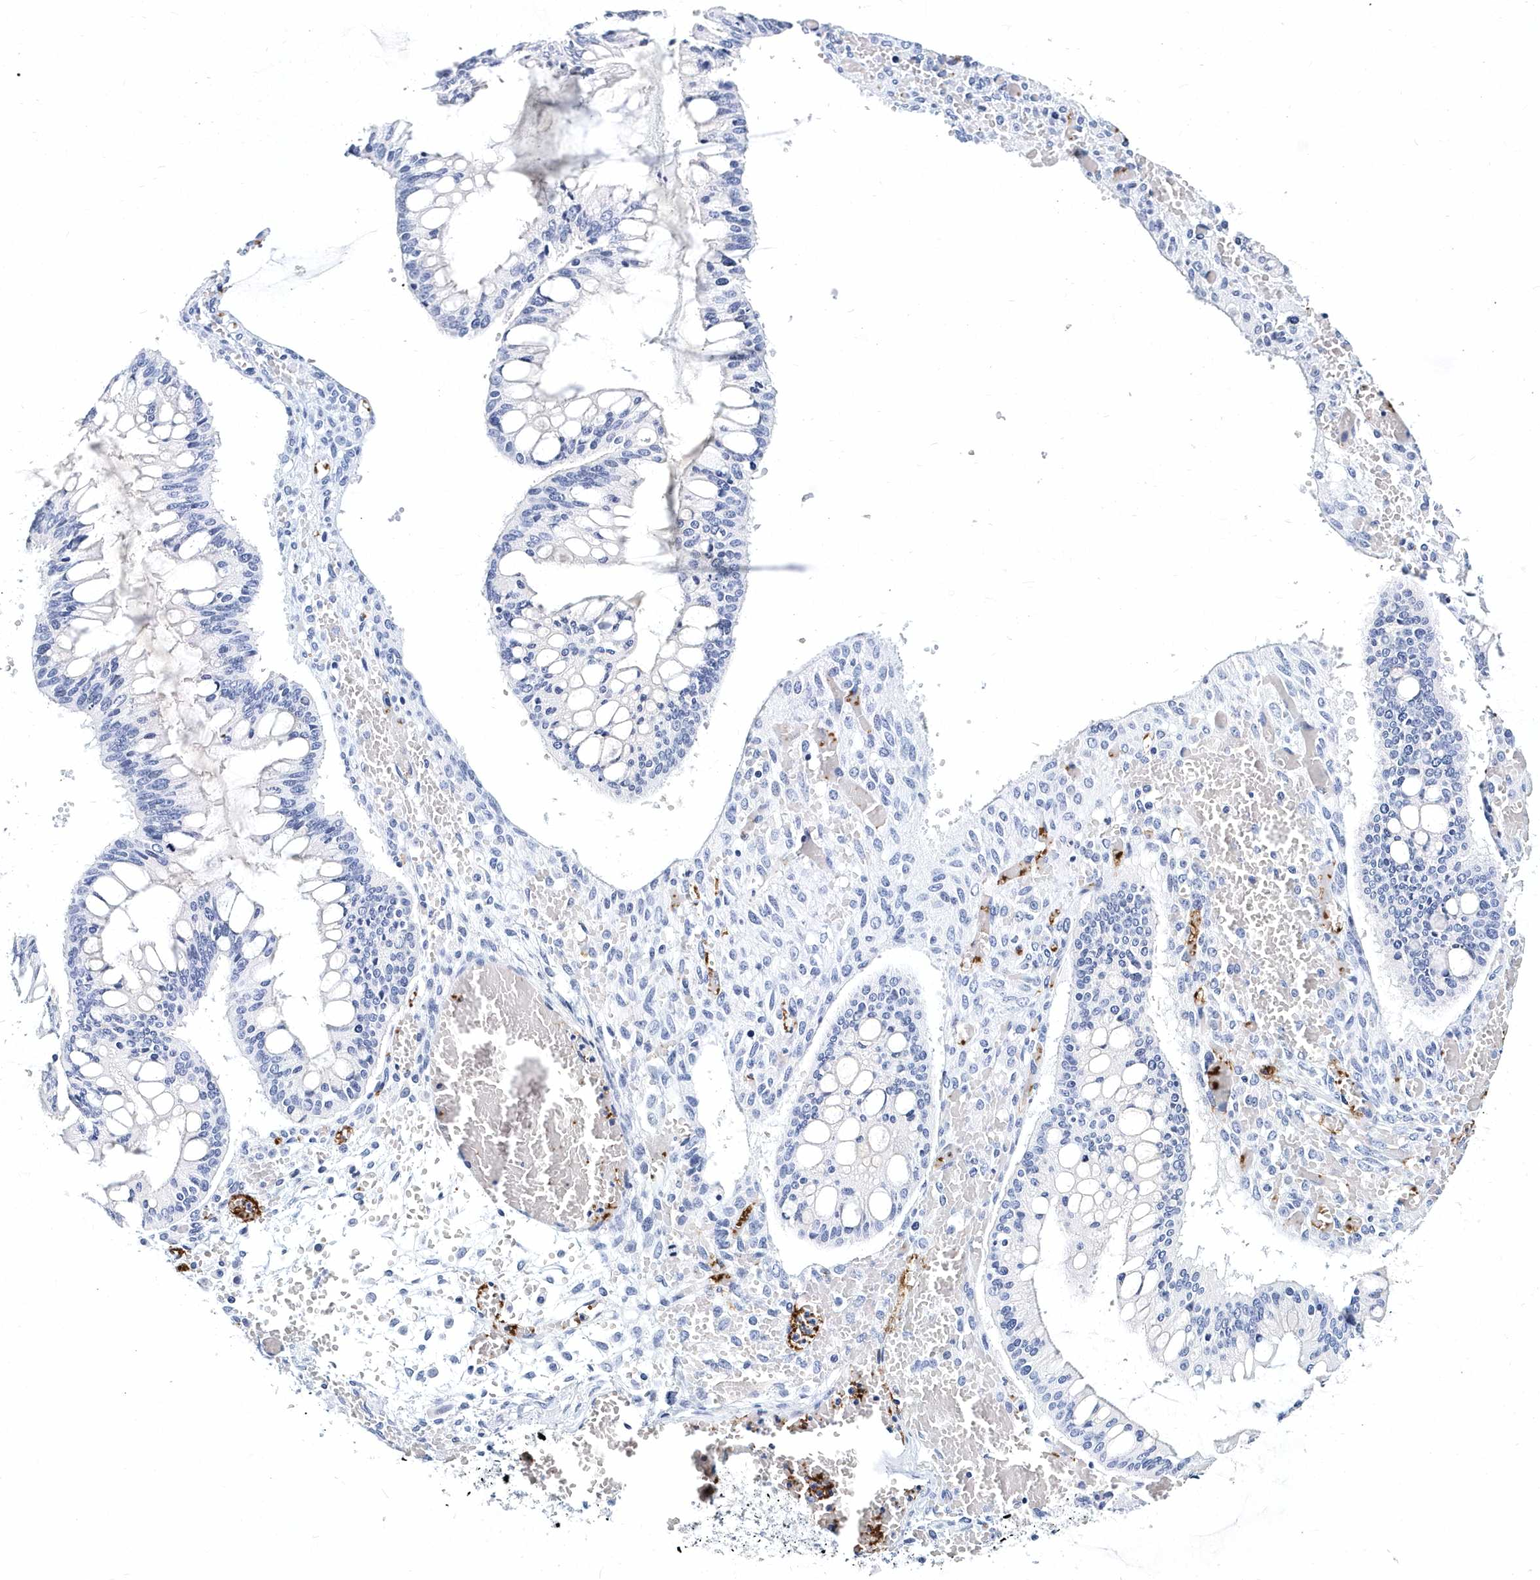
{"staining": {"intensity": "negative", "quantity": "none", "location": "none"}, "tissue": "ovarian cancer", "cell_type": "Tumor cells", "image_type": "cancer", "snomed": [{"axis": "morphology", "description": "Cystadenocarcinoma, mucinous, NOS"}, {"axis": "topography", "description": "Ovary"}], "caption": "Histopathology image shows no significant protein staining in tumor cells of ovarian mucinous cystadenocarcinoma.", "gene": "ITGA2B", "patient": {"sex": "female", "age": 73}}